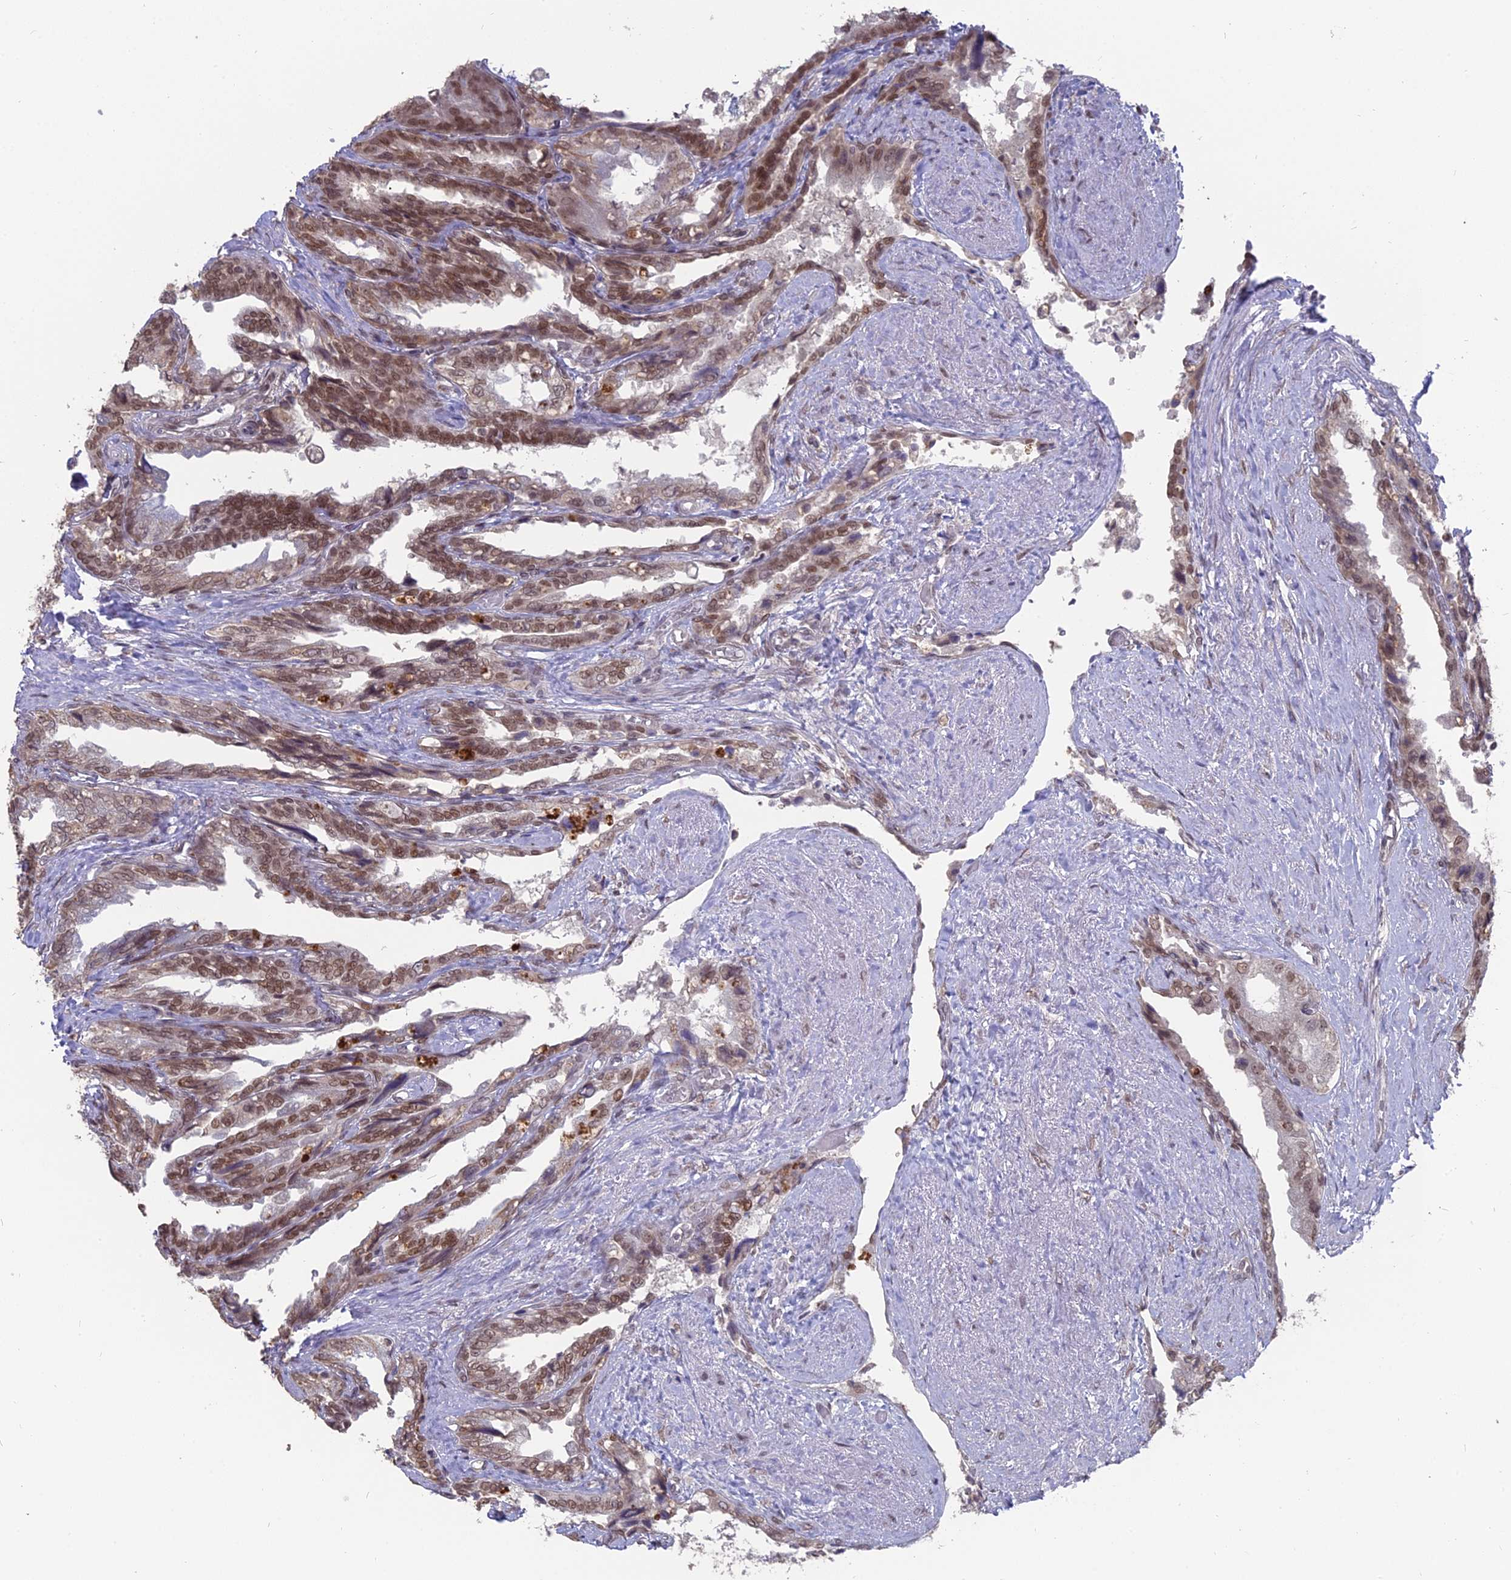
{"staining": {"intensity": "moderate", "quantity": ">75%", "location": "nuclear"}, "tissue": "seminal vesicle", "cell_type": "Glandular cells", "image_type": "normal", "snomed": [{"axis": "morphology", "description": "Normal tissue, NOS"}, {"axis": "topography", "description": "Seminal veicle"}, {"axis": "topography", "description": "Peripheral nerve tissue"}], "caption": "The histopathology image reveals immunohistochemical staining of benign seminal vesicle. There is moderate nuclear expression is seen in approximately >75% of glandular cells.", "gene": "NR1H3", "patient": {"sex": "male", "age": 60}}